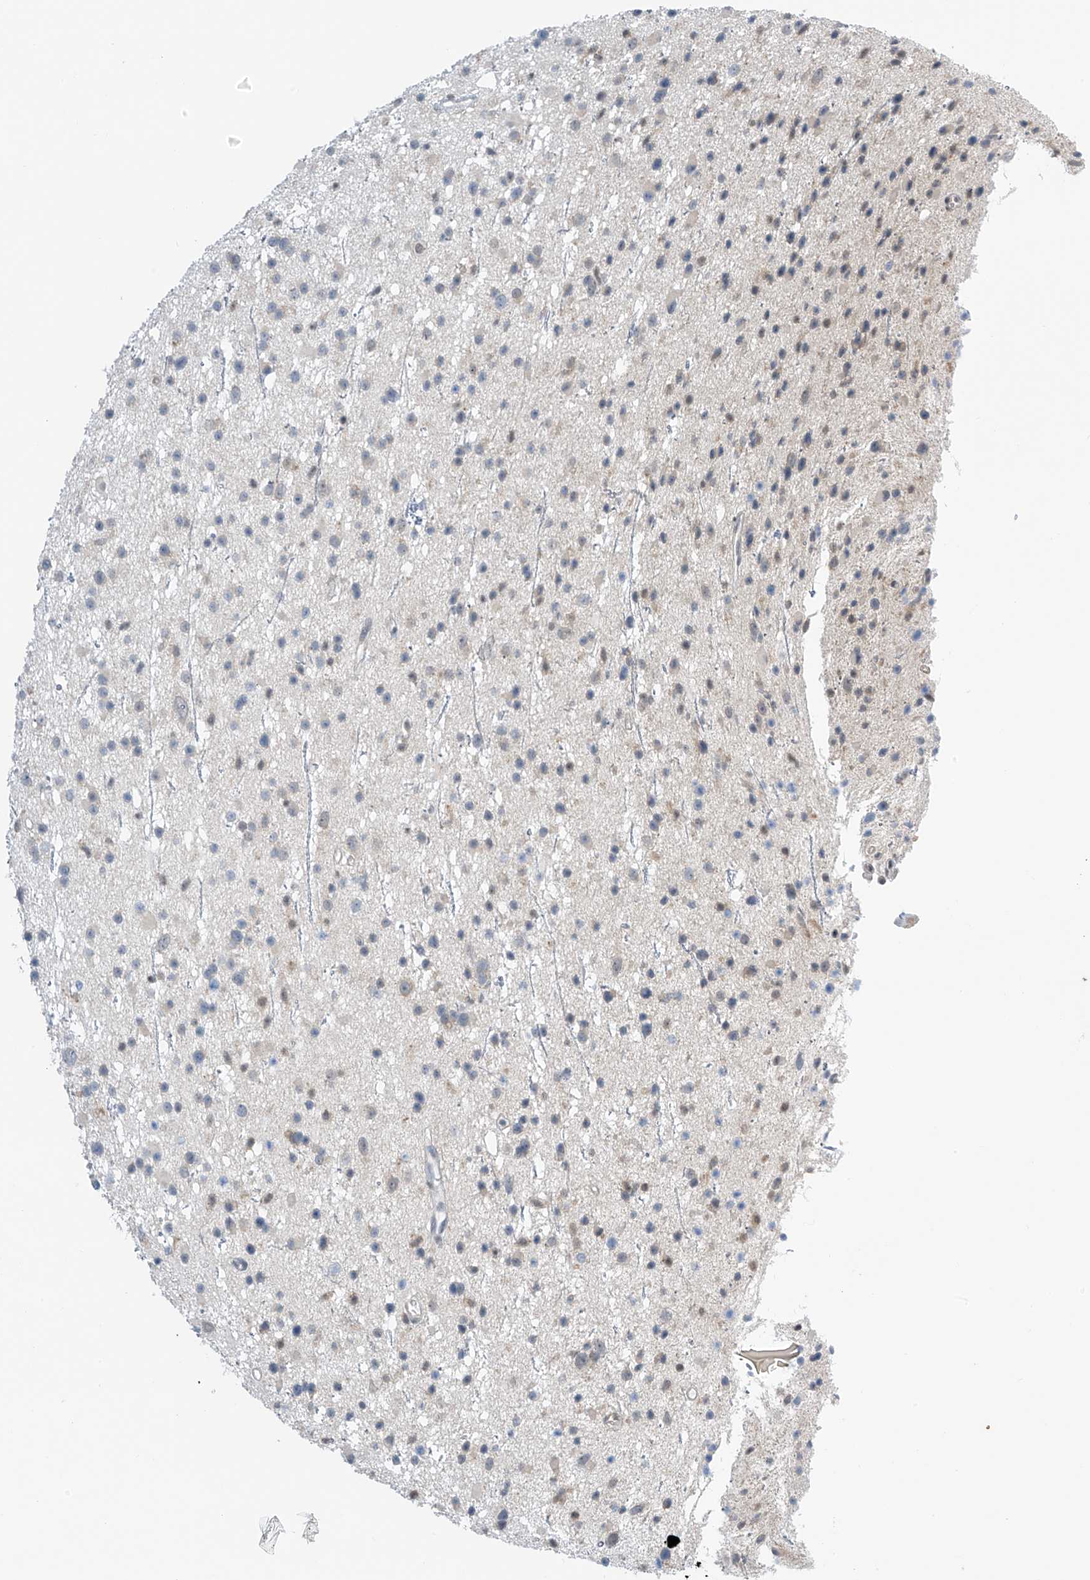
{"staining": {"intensity": "weak", "quantity": "<25%", "location": "cytoplasmic/membranous"}, "tissue": "glioma", "cell_type": "Tumor cells", "image_type": "cancer", "snomed": [{"axis": "morphology", "description": "Glioma, malignant, Low grade"}, {"axis": "topography", "description": "Cerebral cortex"}], "caption": "Tumor cells are negative for brown protein staining in malignant glioma (low-grade). (Immunohistochemistry, brightfield microscopy, high magnification).", "gene": "APLF", "patient": {"sex": "female", "age": 39}}